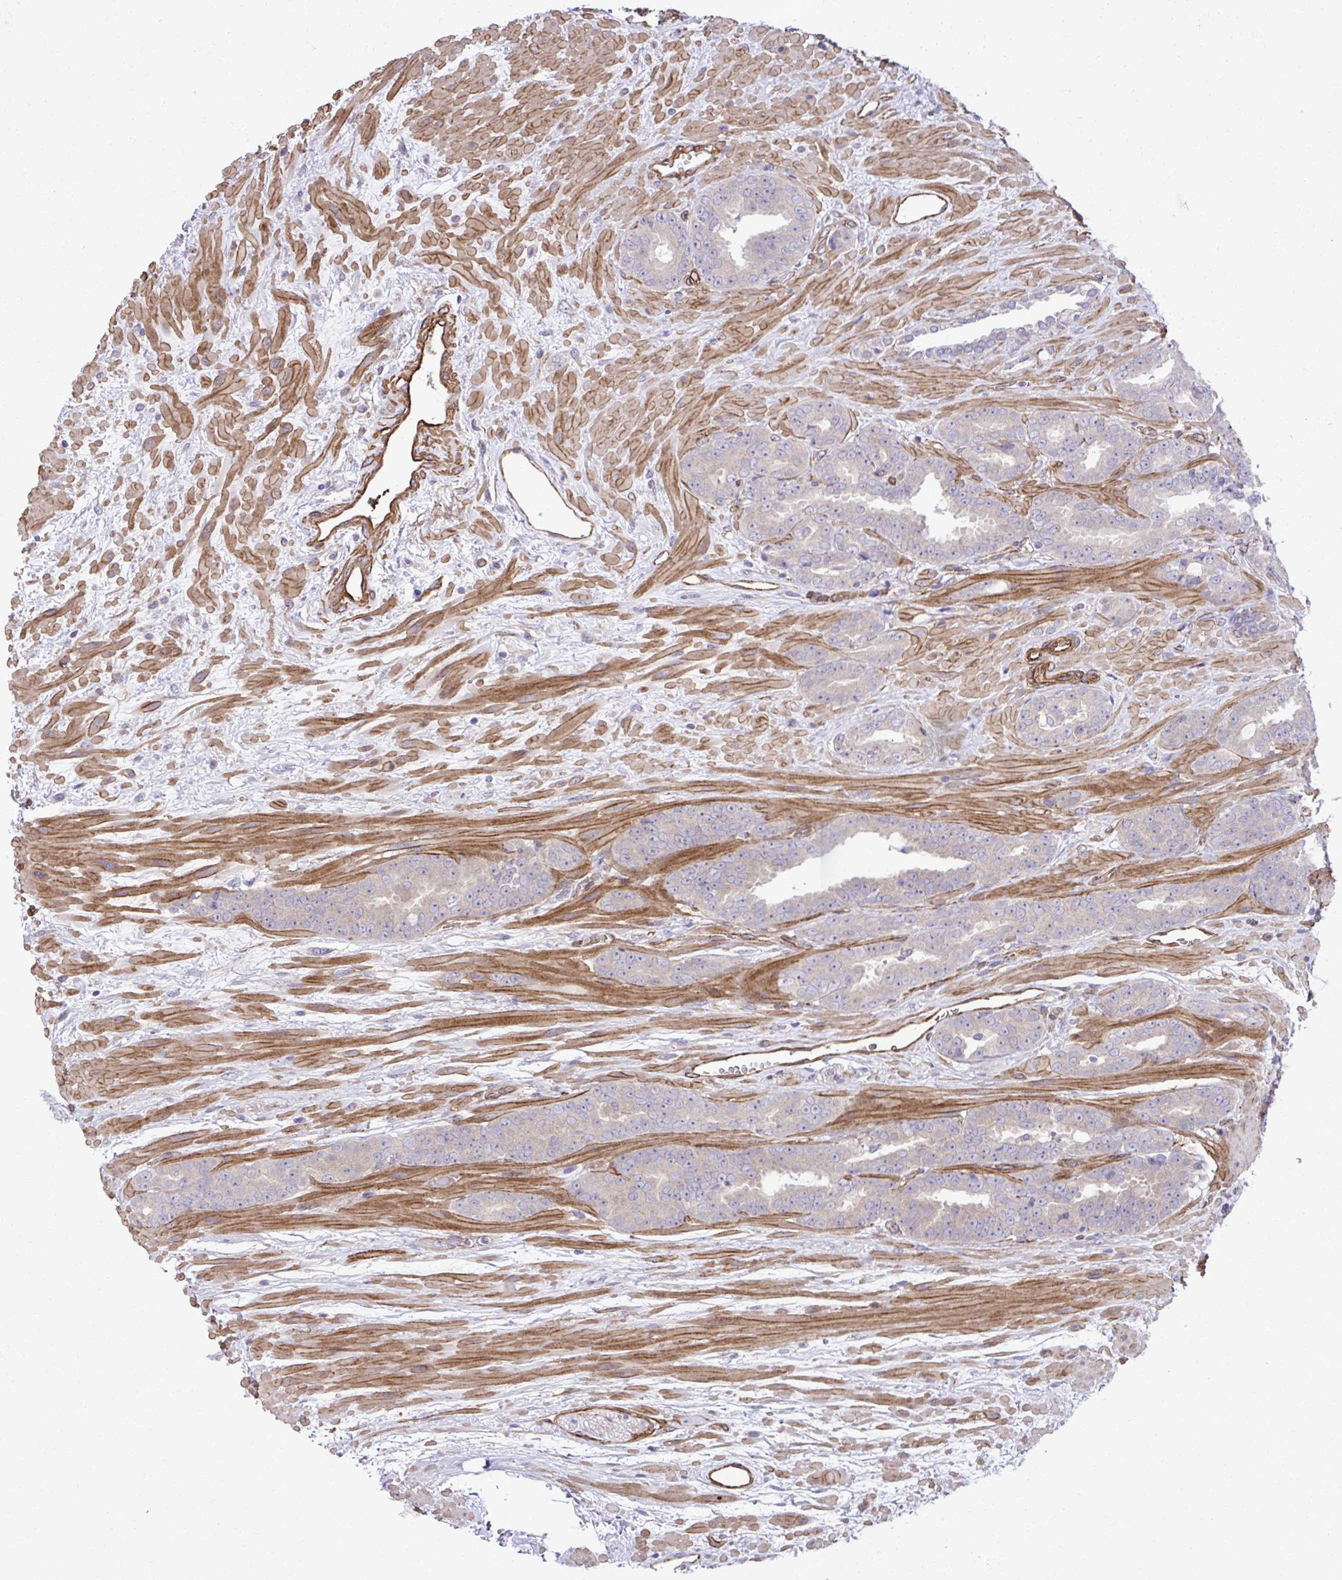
{"staining": {"intensity": "weak", "quantity": "<25%", "location": "cytoplasmic/membranous"}, "tissue": "prostate cancer", "cell_type": "Tumor cells", "image_type": "cancer", "snomed": [{"axis": "morphology", "description": "Adenocarcinoma, High grade"}, {"axis": "topography", "description": "Prostate"}], "caption": "An image of prostate high-grade adenocarcinoma stained for a protein exhibits no brown staining in tumor cells.", "gene": "TRIM52", "patient": {"sex": "male", "age": 72}}